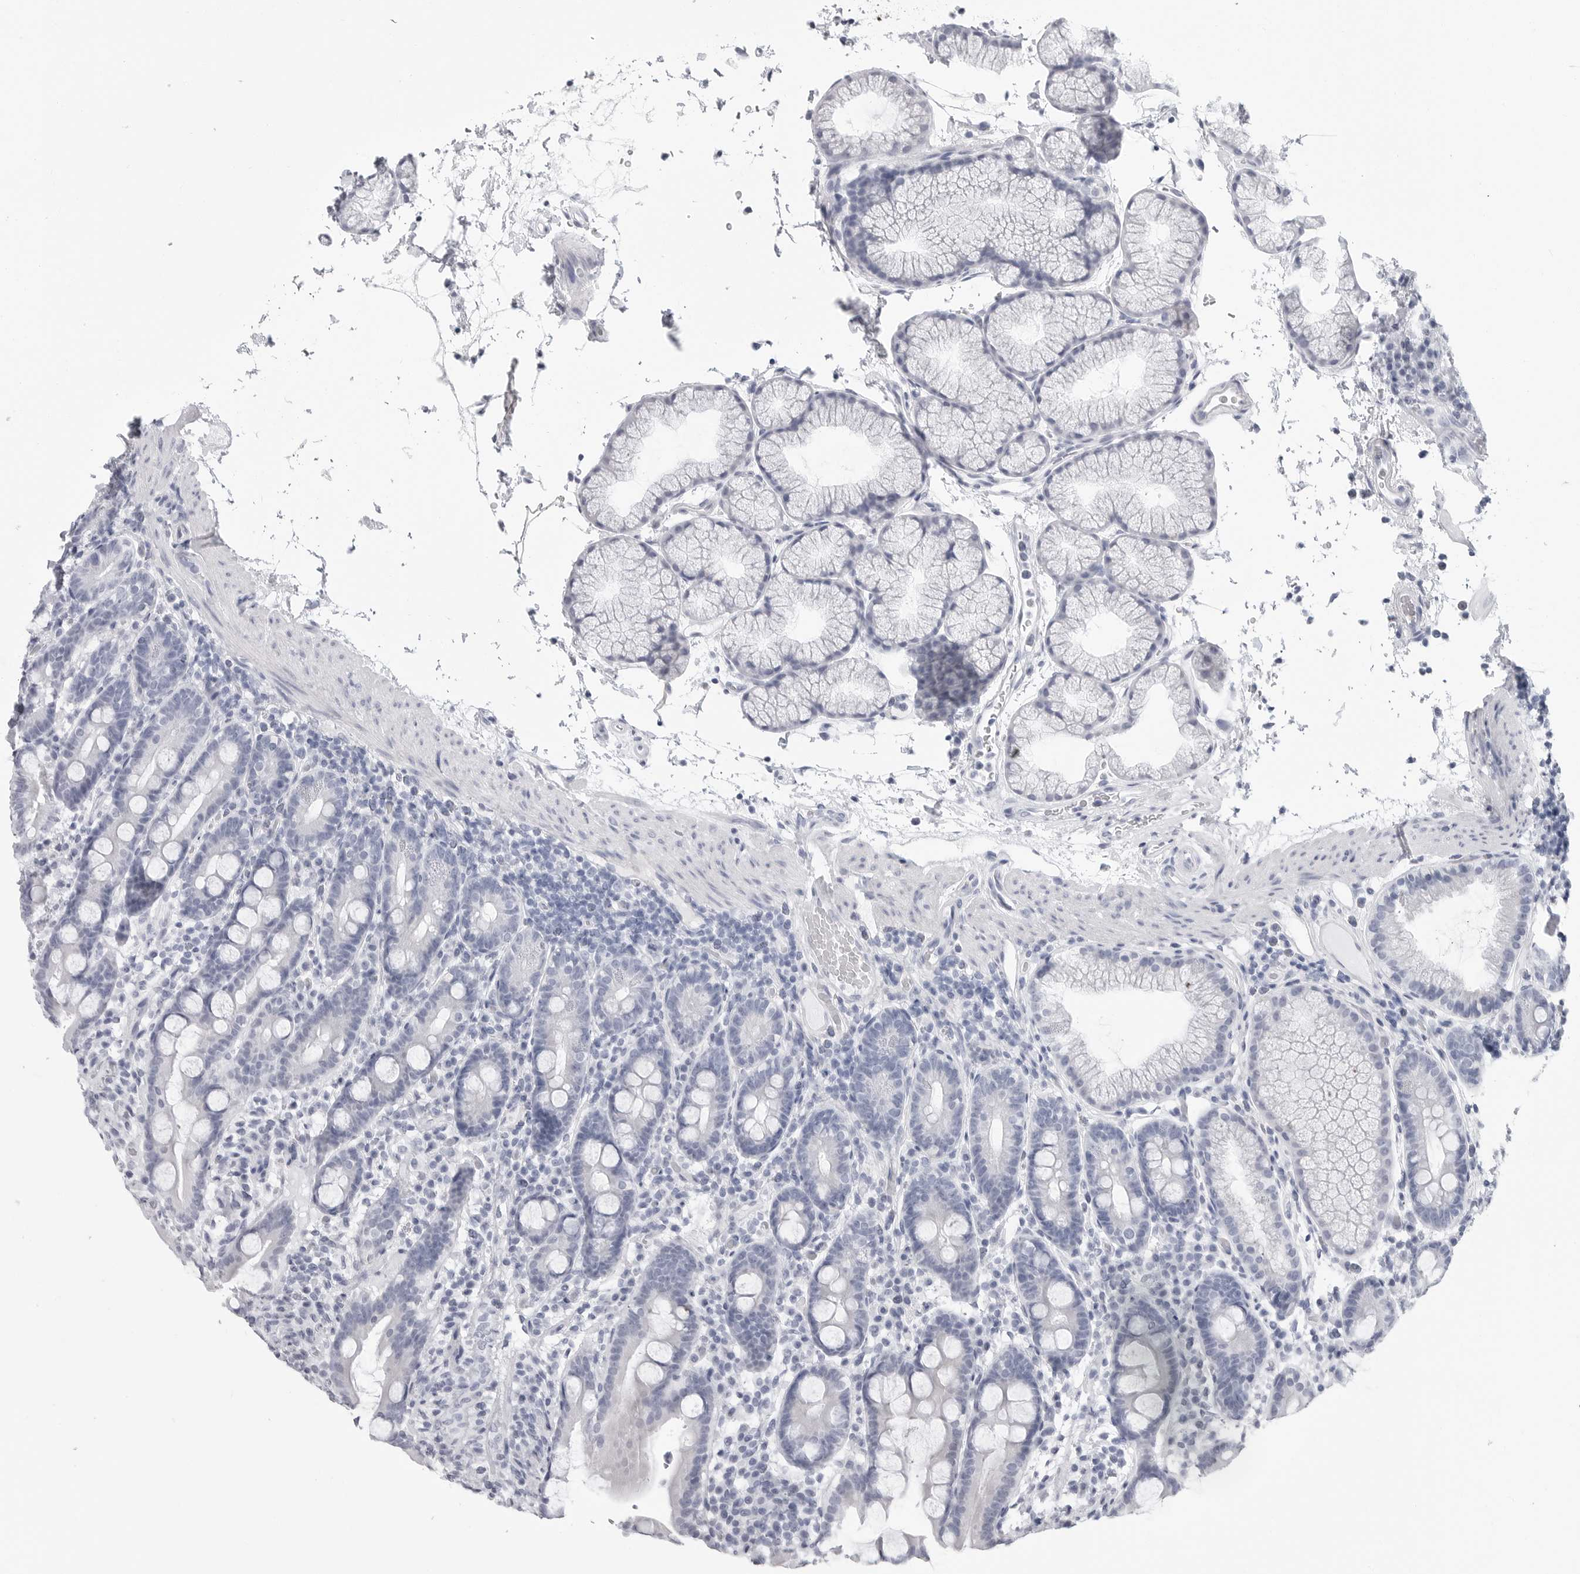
{"staining": {"intensity": "negative", "quantity": "none", "location": "none"}, "tissue": "duodenum", "cell_type": "Glandular cells", "image_type": "normal", "snomed": [{"axis": "morphology", "description": "Normal tissue, NOS"}, {"axis": "topography", "description": "Duodenum"}], "caption": "This is an IHC histopathology image of unremarkable duodenum. There is no staining in glandular cells.", "gene": "CSH1", "patient": {"sex": "male", "age": 54}}